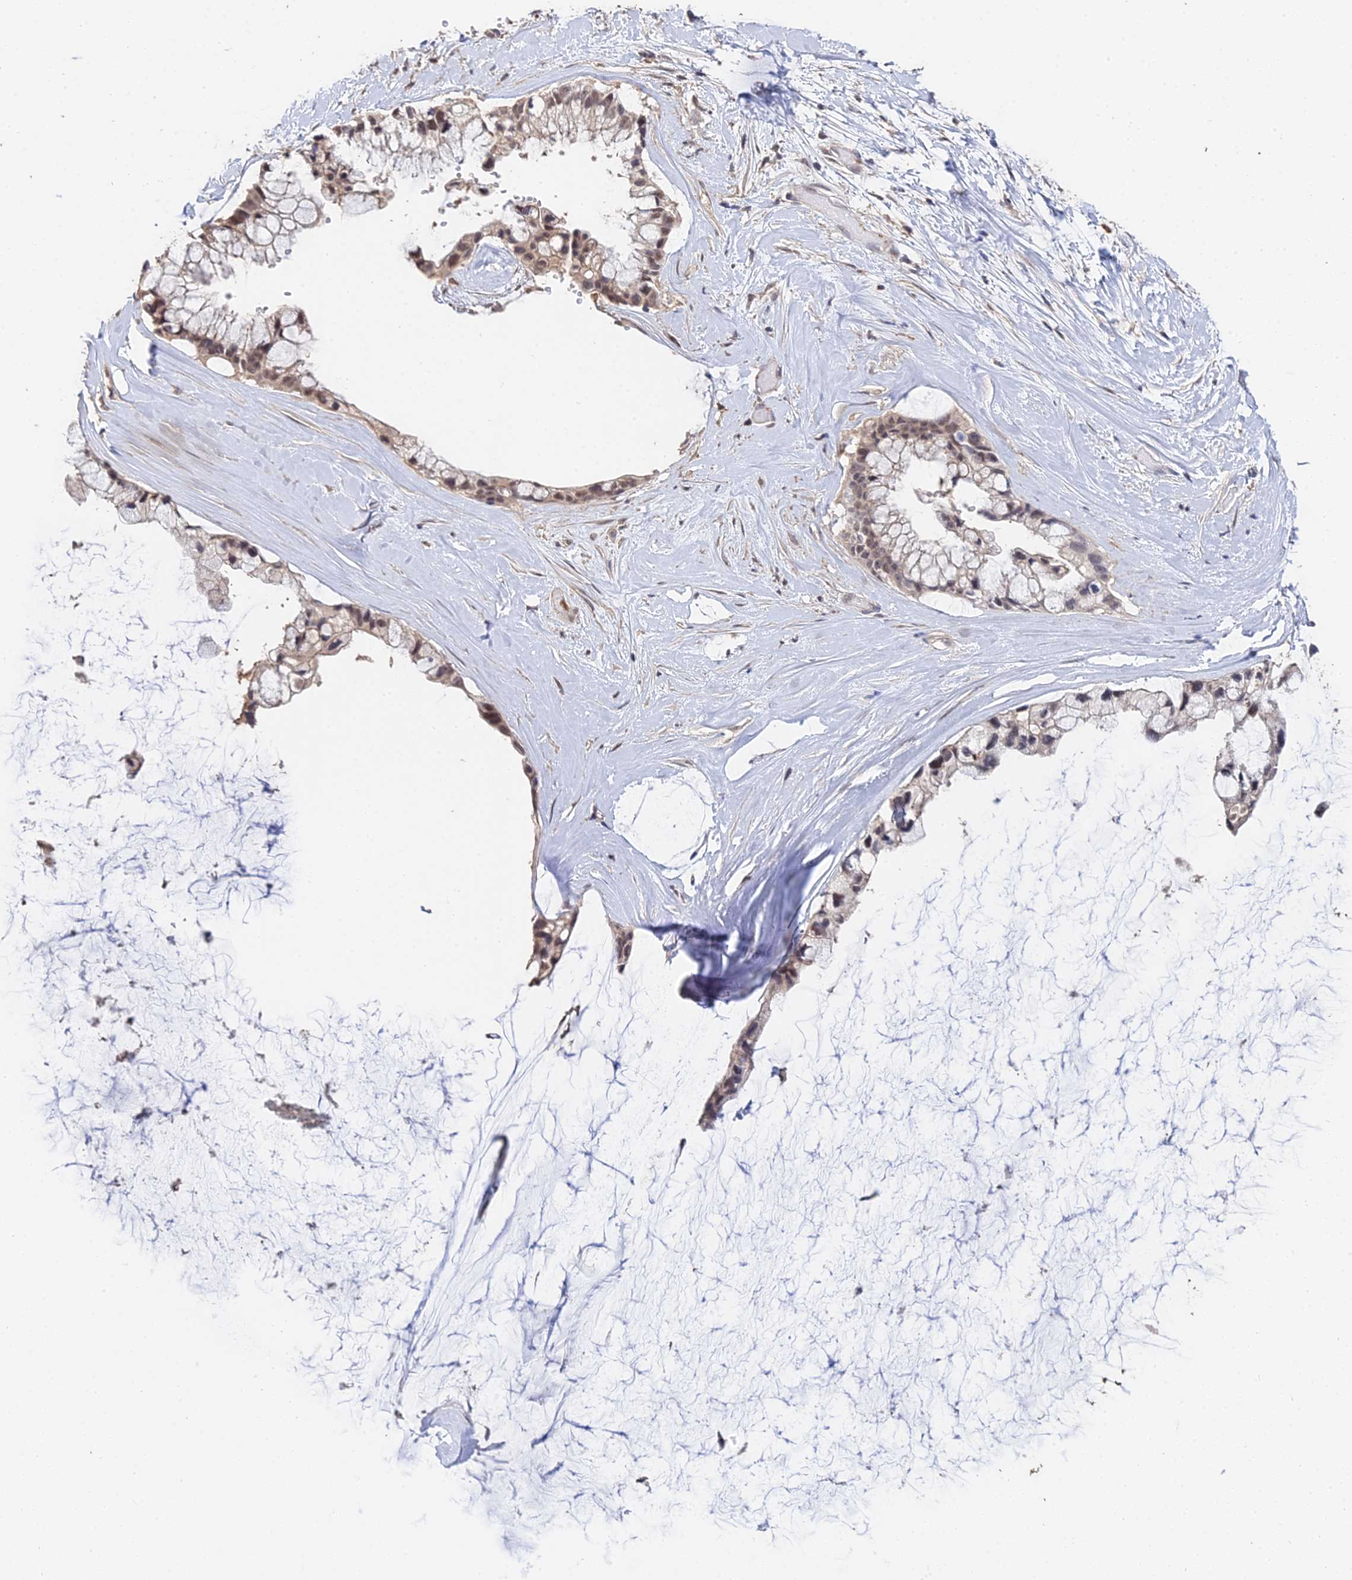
{"staining": {"intensity": "moderate", "quantity": ">75%", "location": "nuclear"}, "tissue": "ovarian cancer", "cell_type": "Tumor cells", "image_type": "cancer", "snomed": [{"axis": "morphology", "description": "Cystadenocarcinoma, mucinous, NOS"}, {"axis": "topography", "description": "Ovary"}], "caption": "Protein staining demonstrates moderate nuclear expression in approximately >75% of tumor cells in mucinous cystadenocarcinoma (ovarian).", "gene": "LSM5", "patient": {"sex": "female", "age": 39}}